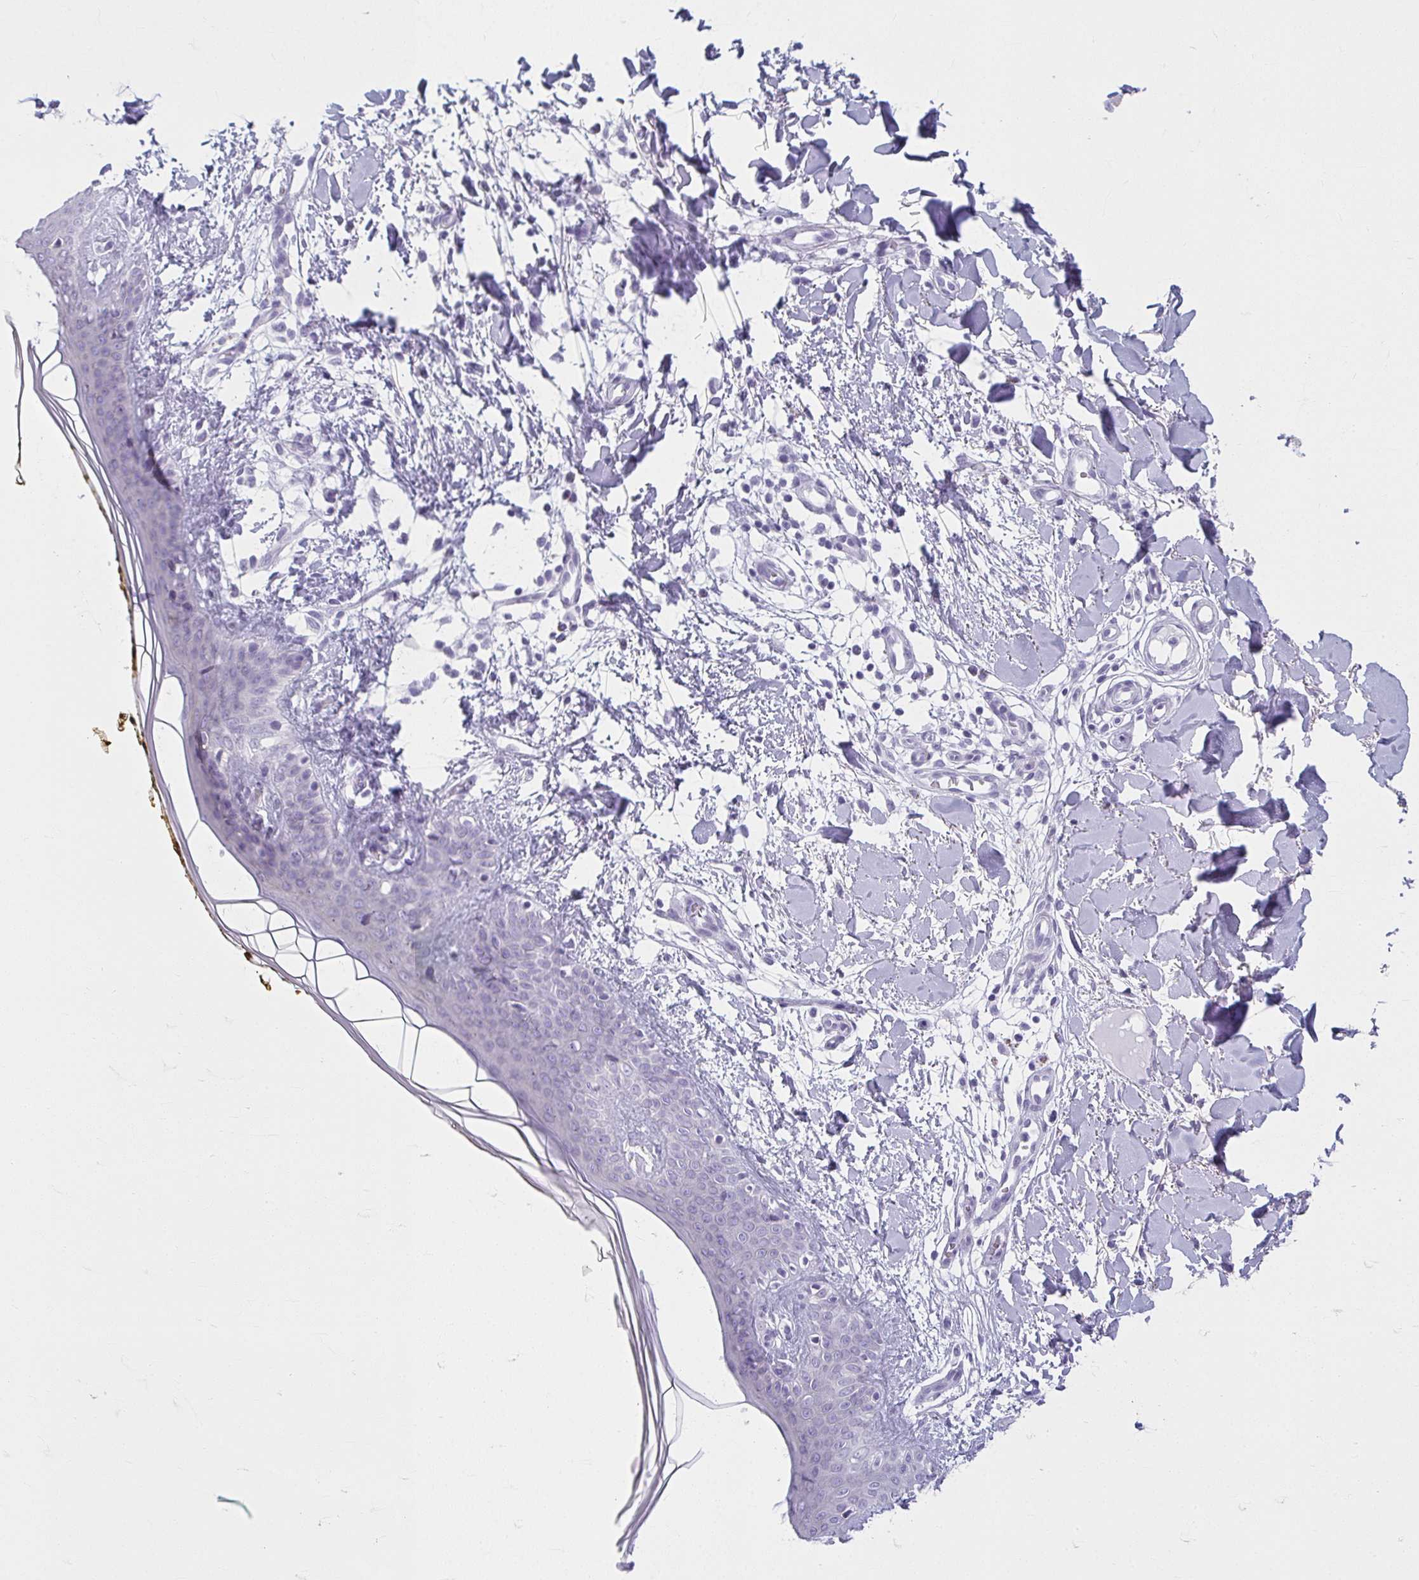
{"staining": {"intensity": "negative", "quantity": "none", "location": "none"}, "tissue": "skin", "cell_type": "Fibroblasts", "image_type": "normal", "snomed": [{"axis": "morphology", "description": "Normal tissue, NOS"}, {"axis": "topography", "description": "Skin"}], "caption": "Immunohistochemistry (IHC) image of unremarkable skin stained for a protein (brown), which shows no expression in fibroblasts. Brightfield microscopy of IHC stained with DAB (3,3'-diaminobenzidine) (brown) and hematoxylin (blue), captured at high magnification.", "gene": "MOBP", "patient": {"sex": "female", "age": 34}}